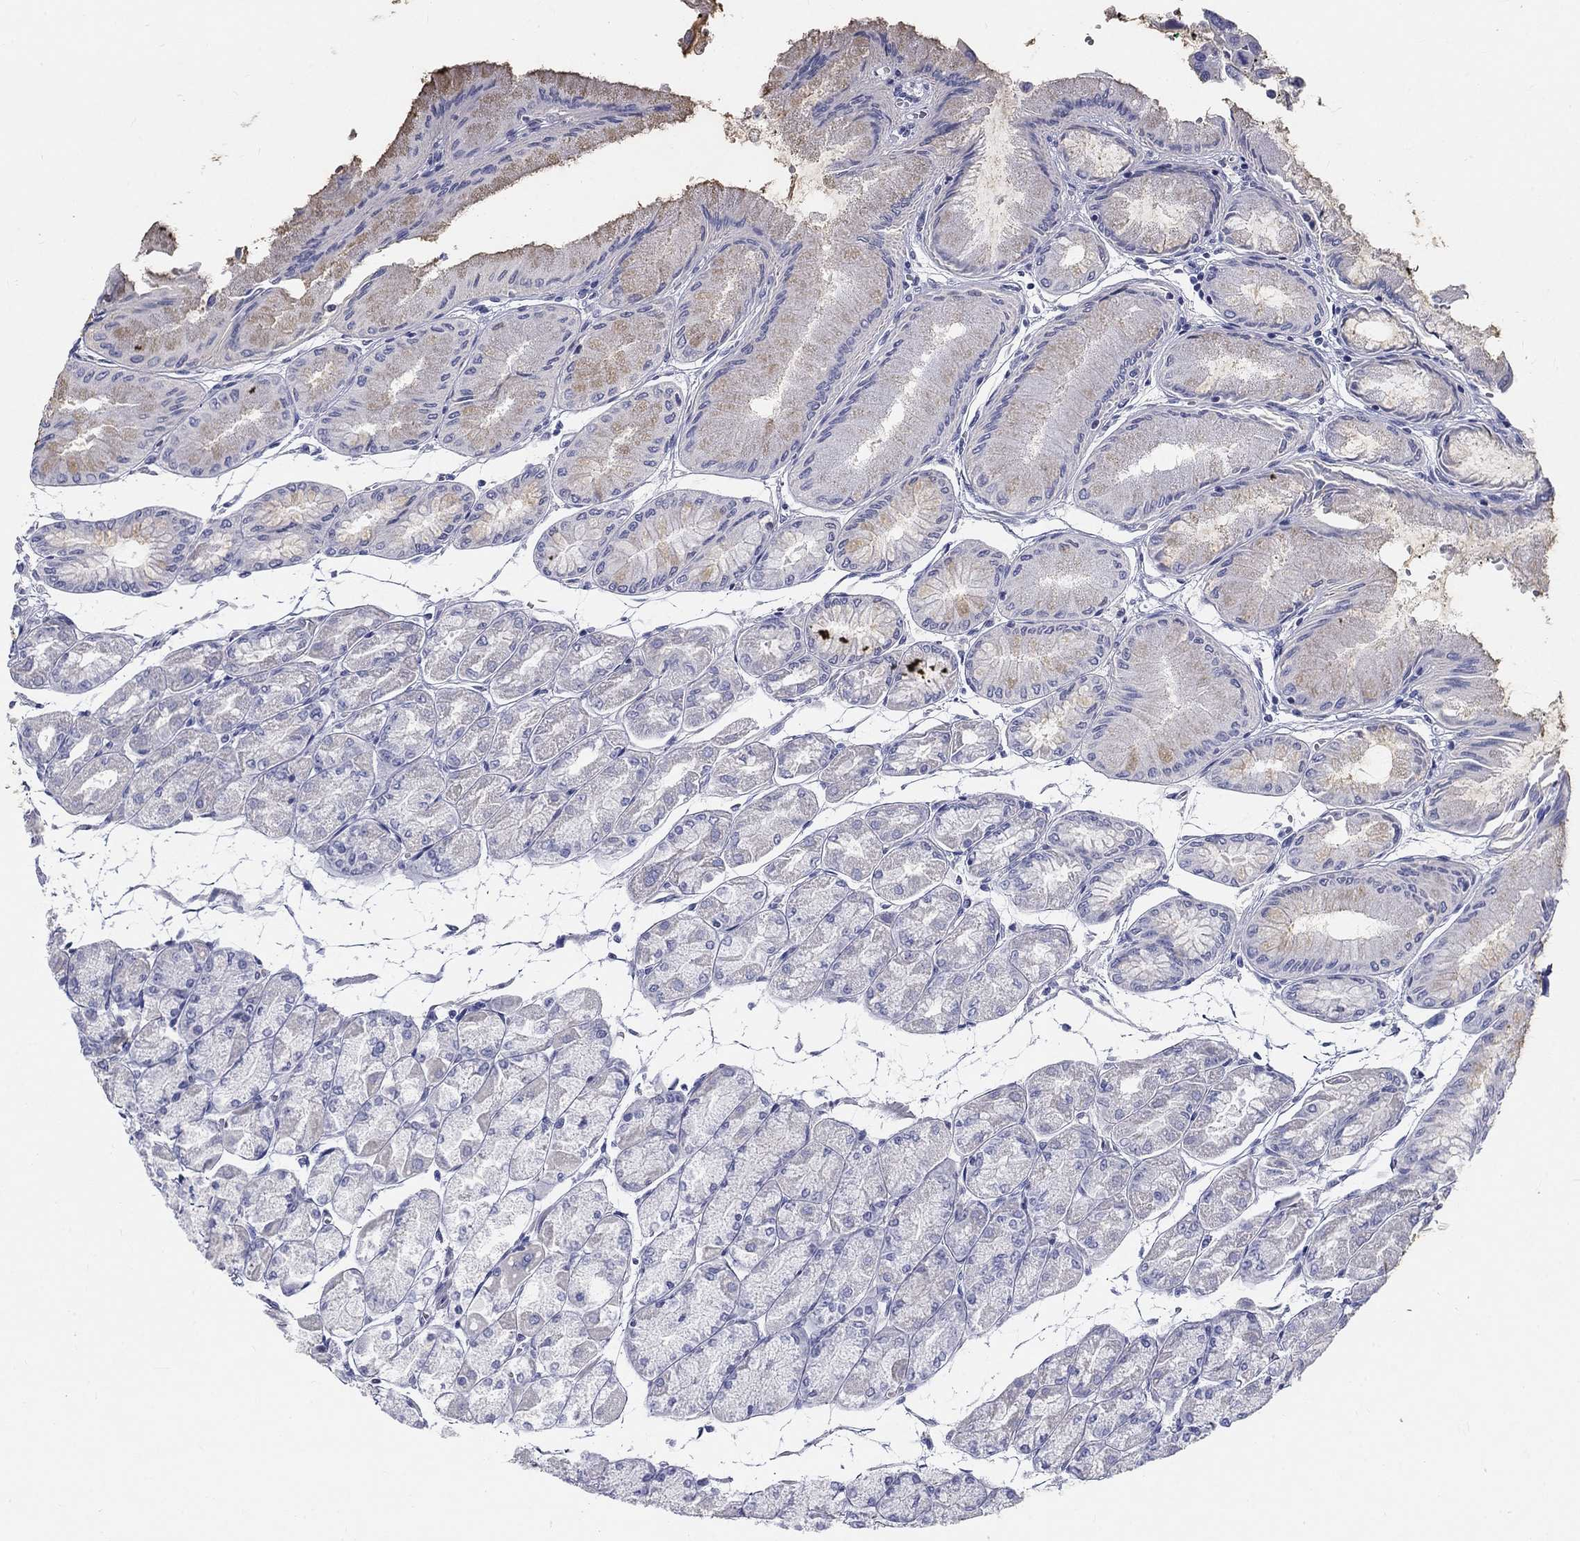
{"staining": {"intensity": "negative", "quantity": "none", "location": "none"}, "tissue": "stomach", "cell_type": "Glandular cells", "image_type": "normal", "snomed": [{"axis": "morphology", "description": "Normal tissue, NOS"}, {"axis": "topography", "description": "Stomach, upper"}], "caption": "Micrograph shows no significant protein expression in glandular cells of benign stomach. (DAB immunohistochemistry (IHC), high magnification).", "gene": "GALNTL5", "patient": {"sex": "male", "age": 60}}